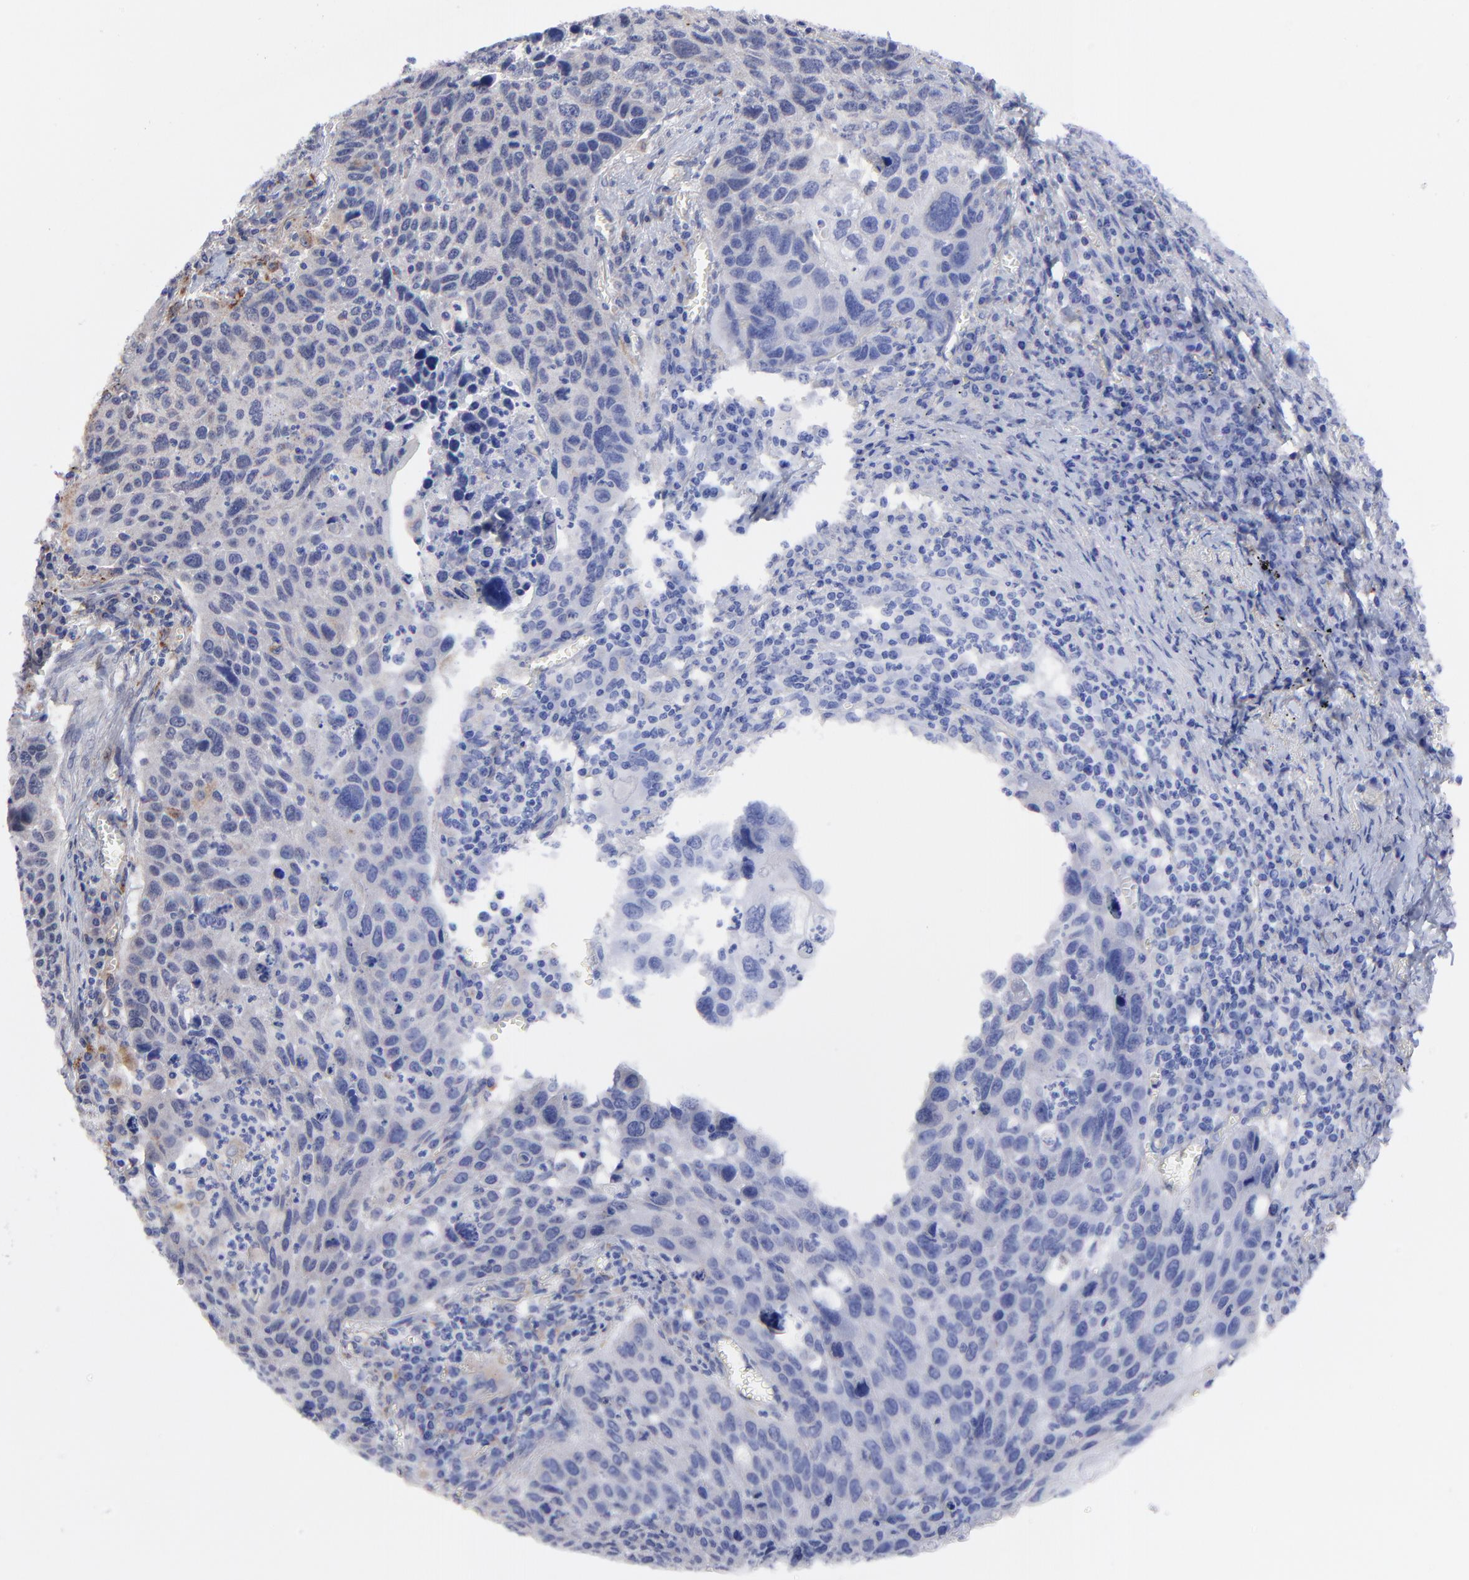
{"staining": {"intensity": "moderate", "quantity": "<25%", "location": "cytoplasmic/membranous"}, "tissue": "lung cancer", "cell_type": "Tumor cells", "image_type": "cancer", "snomed": [{"axis": "morphology", "description": "Squamous cell carcinoma, NOS"}, {"axis": "topography", "description": "Lung"}], "caption": "Squamous cell carcinoma (lung) stained for a protein shows moderate cytoplasmic/membranous positivity in tumor cells.", "gene": "PDE4B", "patient": {"sex": "male", "age": 68}}